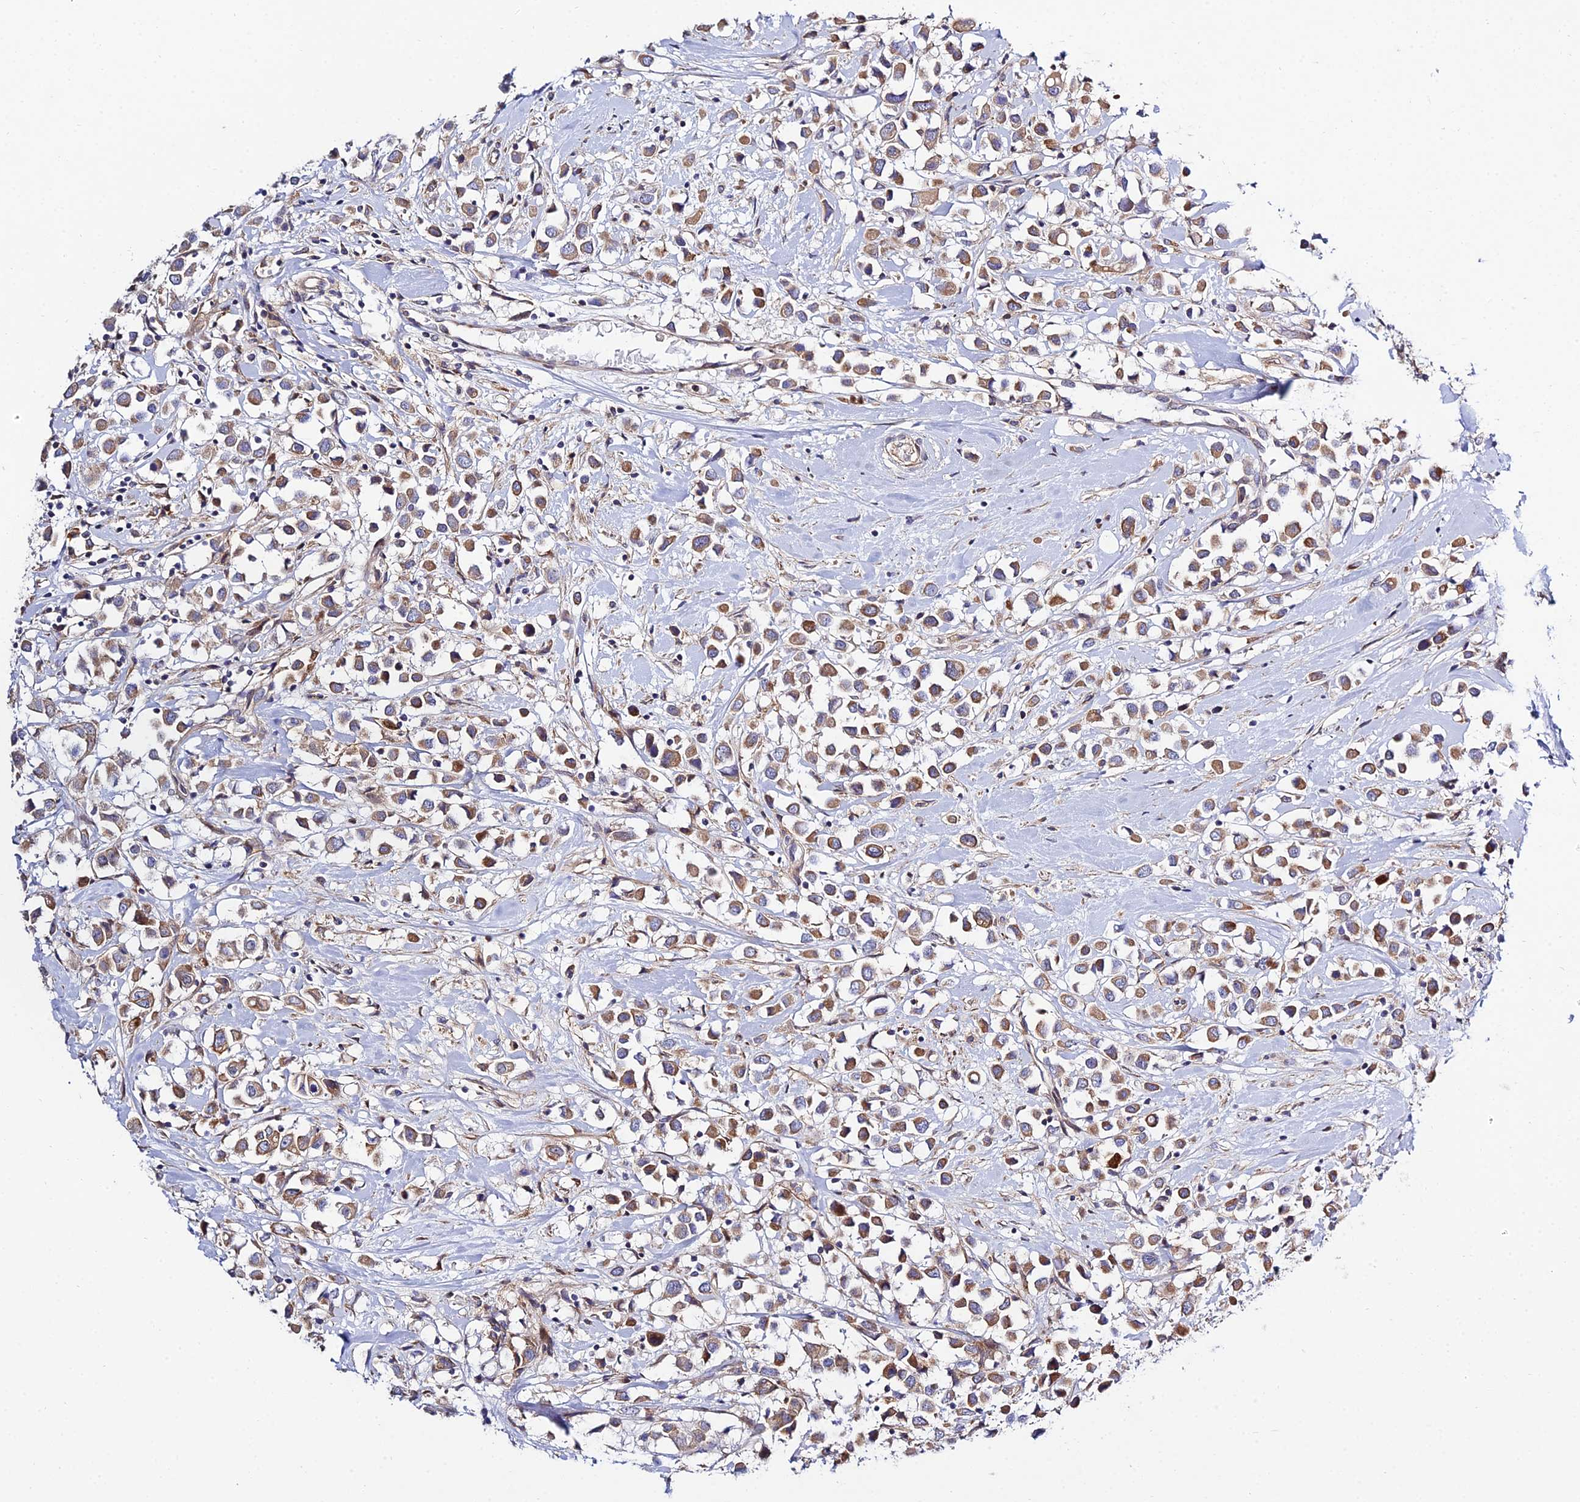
{"staining": {"intensity": "moderate", "quantity": ">75%", "location": "cytoplasmic/membranous"}, "tissue": "breast cancer", "cell_type": "Tumor cells", "image_type": "cancer", "snomed": [{"axis": "morphology", "description": "Duct carcinoma"}, {"axis": "topography", "description": "Breast"}], "caption": "DAB (3,3'-diaminobenzidine) immunohistochemical staining of breast cancer (invasive ductal carcinoma) reveals moderate cytoplasmic/membranous protein staining in about >75% of tumor cells.", "gene": "ARL6IP1", "patient": {"sex": "female", "age": 61}}